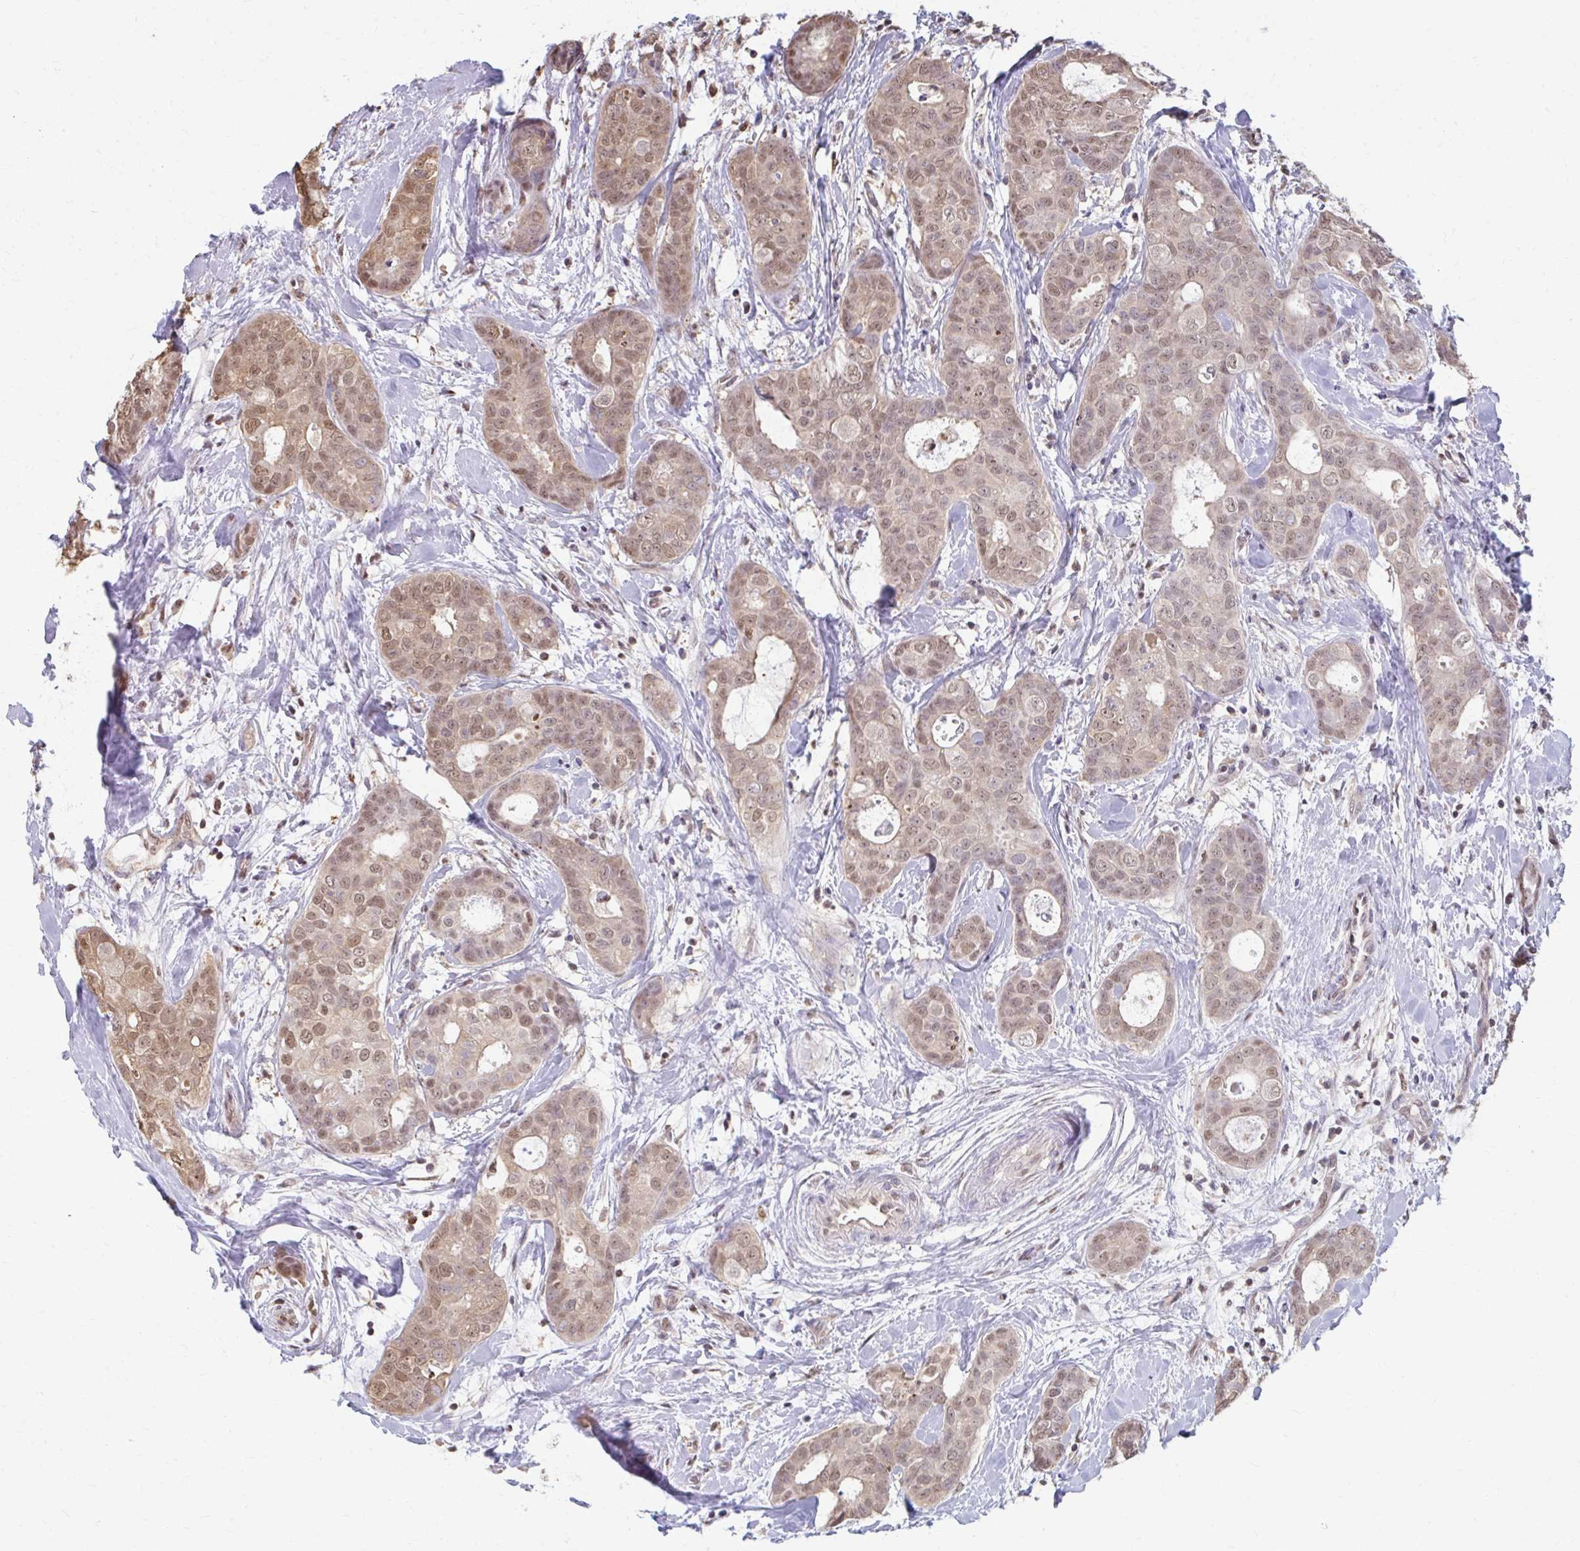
{"staining": {"intensity": "moderate", "quantity": ">75%", "location": "nuclear"}, "tissue": "breast cancer", "cell_type": "Tumor cells", "image_type": "cancer", "snomed": [{"axis": "morphology", "description": "Duct carcinoma"}, {"axis": "topography", "description": "Breast"}], "caption": "This photomicrograph demonstrates immunohistochemistry staining of human infiltrating ductal carcinoma (breast), with medium moderate nuclear expression in about >75% of tumor cells.", "gene": "ING4", "patient": {"sex": "female", "age": 45}}